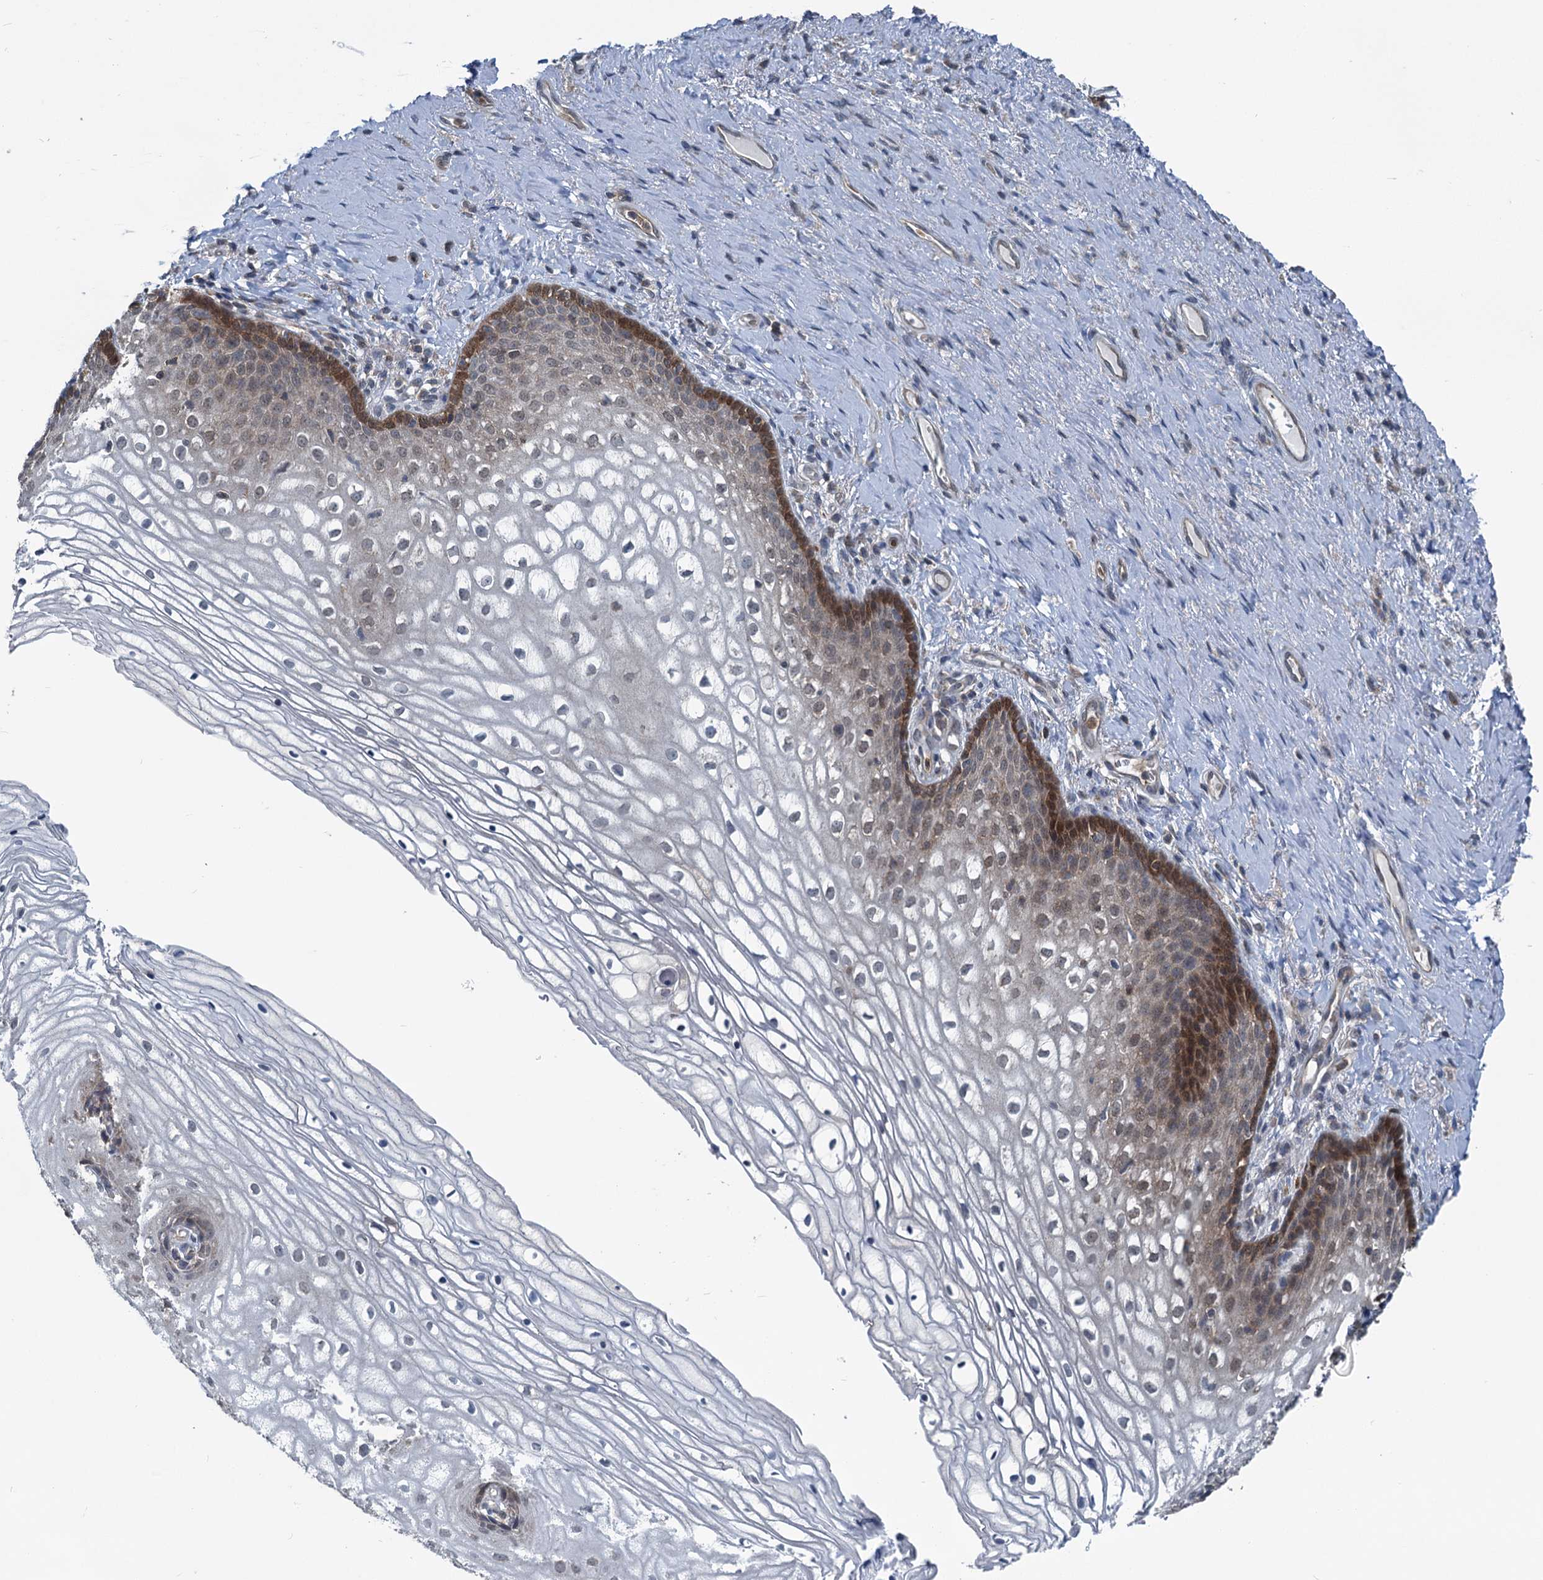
{"staining": {"intensity": "moderate", "quantity": "25%-75%", "location": "cytoplasmic/membranous,nuclear"}, "tissue": "vagina", "cell_type": "Squamous epithelial cells", "image_type": "normal", "snomed": [{"axis": "morphology", "description": "Normal tissue, NOS"}, {"axis": "topography", "description": "Vagina"}], "caption": "Benign vagina was stained to show a protein in brown. There is medium levels of moderate cytoplasmic/membranous,nuclear positivity in approximately 25%-75% of squamous epithelial cells.", "gene": "GCLM", "patient": {"sex": "female", "age": 60}}